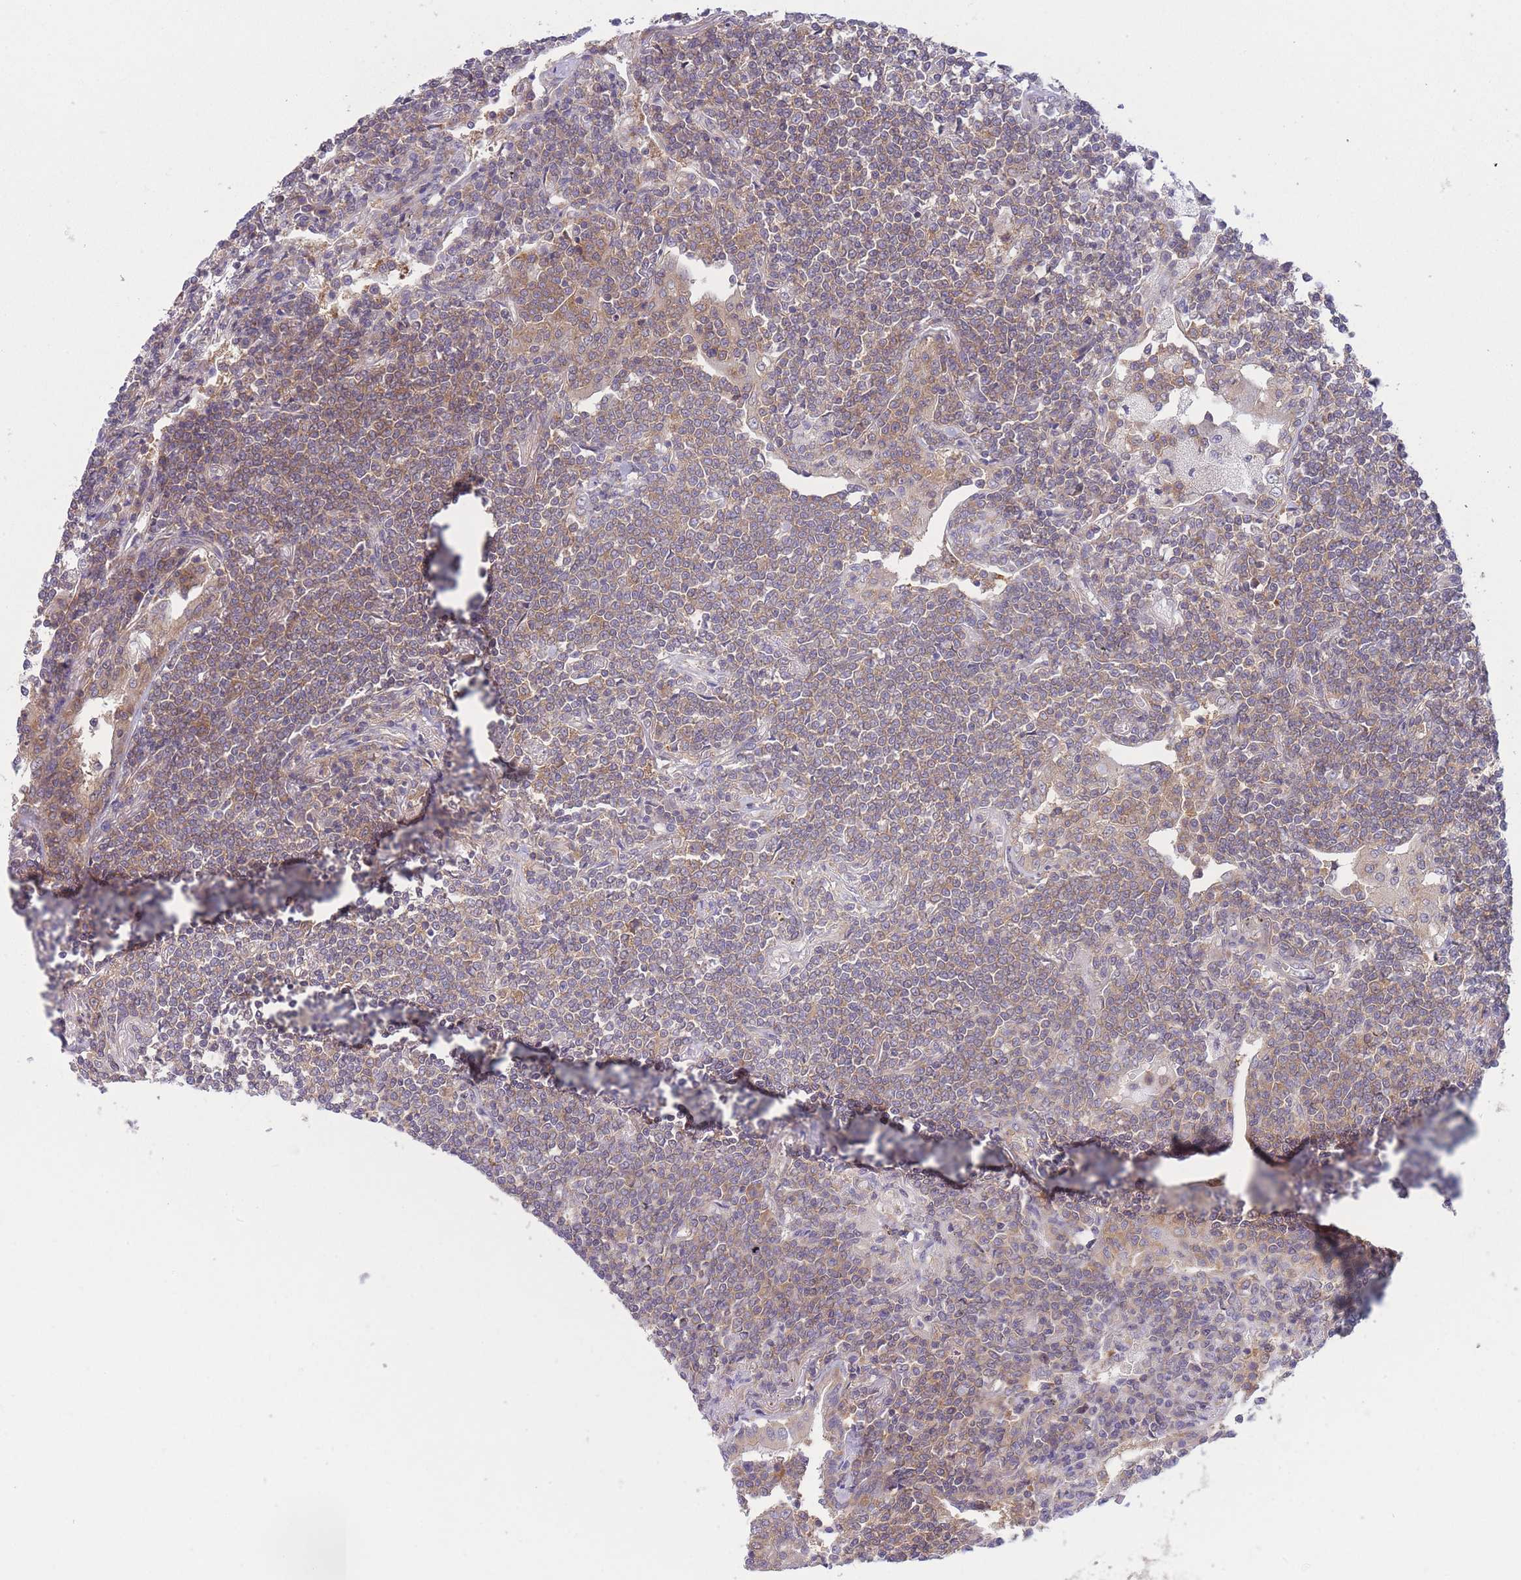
{"staining": {"intensity": "weak", "quantity": "25%-75%", "location": "cytoplasmic/membranous"}, "tissue": "lymphoma", "cell_type": "Tumor cells", "image_type": "cancer", "snomed": [{"axis": "morphology", "description": "Malignant lymphoma, non-Hodgkin's type, Low grade"}, {"axis": "topography", "description": "Lung"}], "caption": "Immunohistochemistry of human low-grade malignant lymphoma, non-Hodgkin's type shows low levels of weak cytoplasmic/membranous positivity in approximately 25%-75% of tumor cells.", "gene": "PFDN6", "patient": {"sex": "female", "age": 71}}